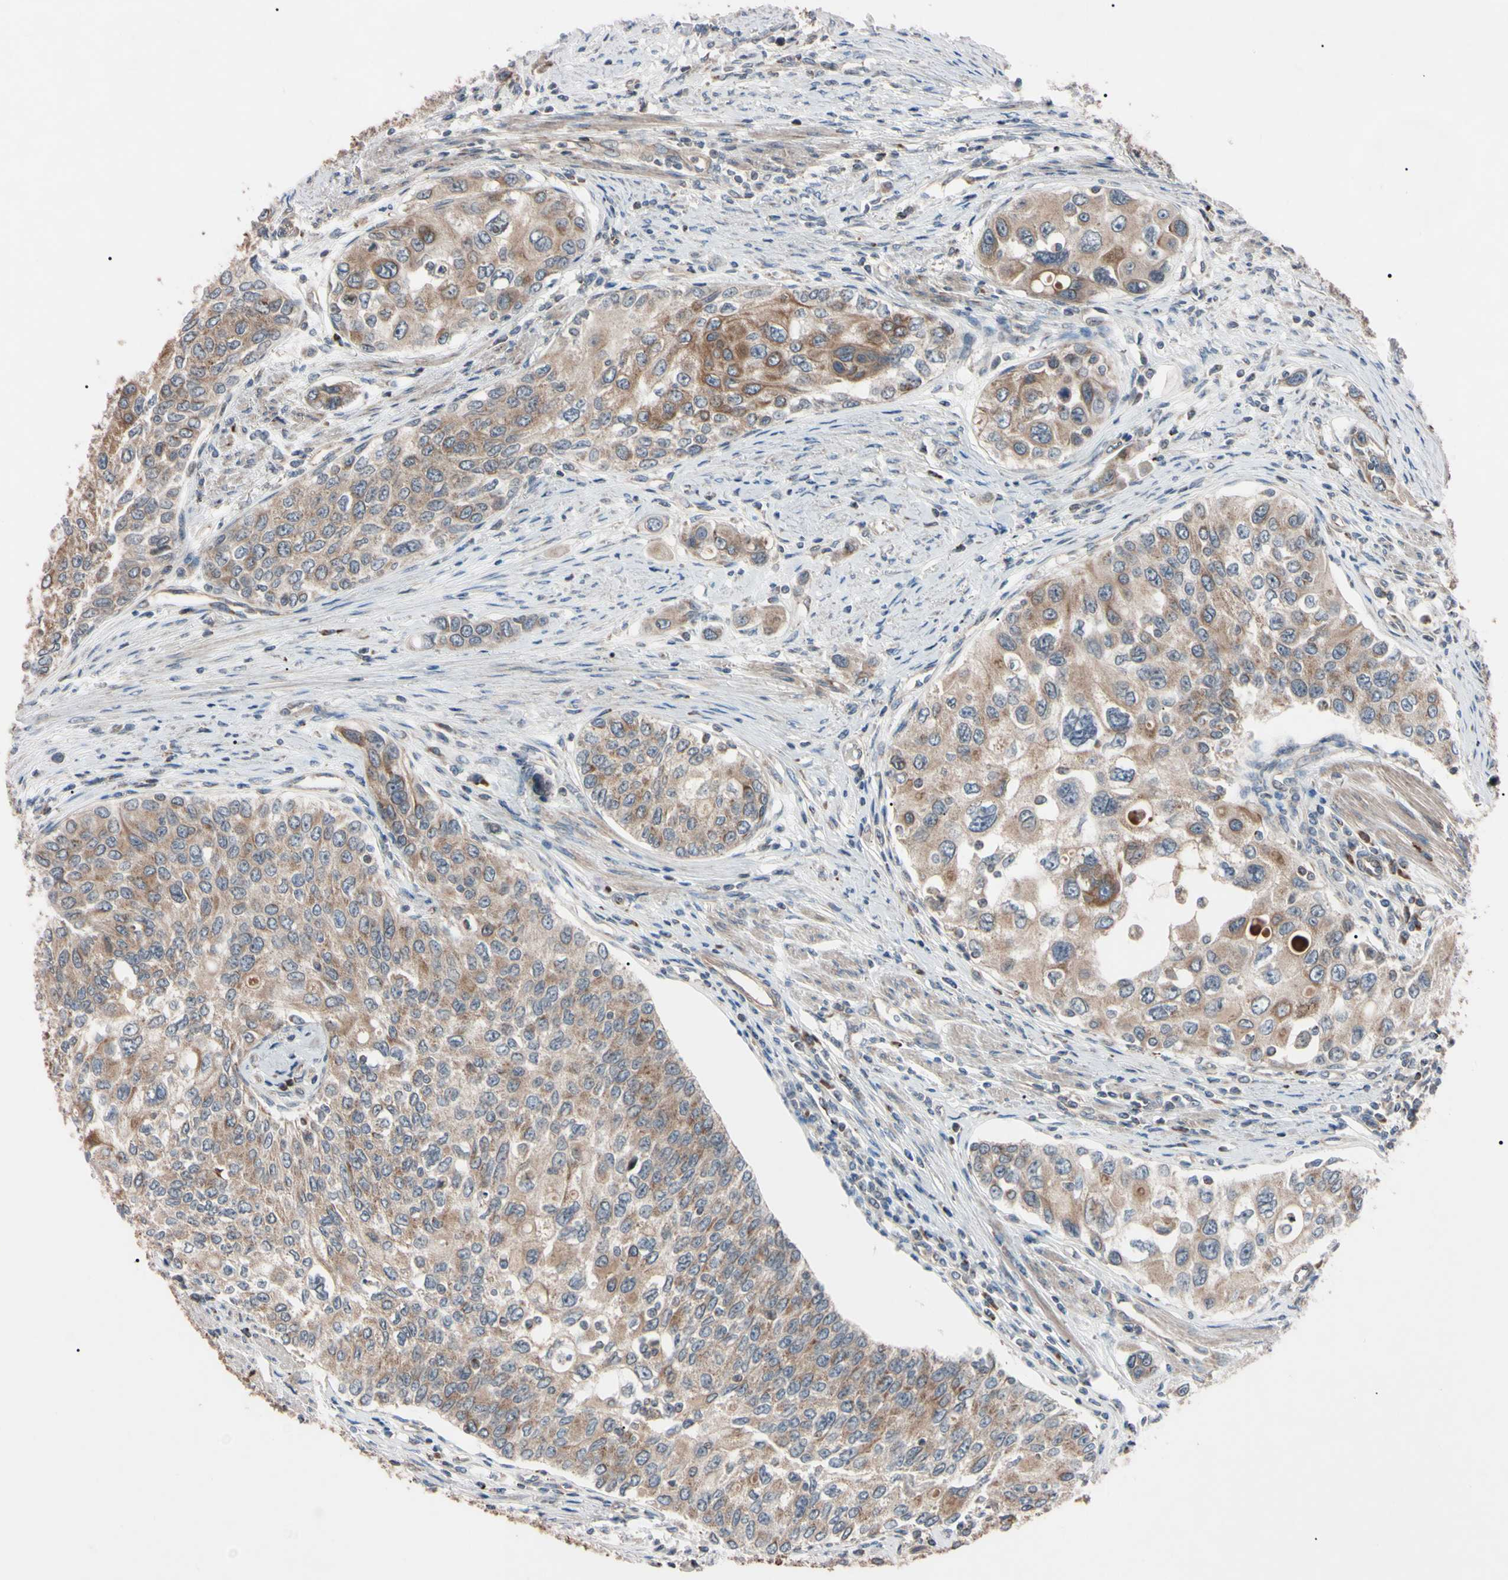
{"staining": {"intensity": "weak", "quantity": ">75%", "location": "cytoplasmic/membranous"}, "tissue": "urothelial cancer", "cell_type": "Tumor cells", "image_type": "cancer", "snomed": [{"axis": "morphology", "description": "Urothelial carcinoma, High grade"}, {"axis": "topography", "description": "Urinary bladder"}], "caption": "This is an image of IHC staining of urothelial cancer, which shows weak expression in the cytoplasmic/membranous of tumor cells.", "gene": "TNFRSF1A", "patient": {"sex": "female", "age": 56}}